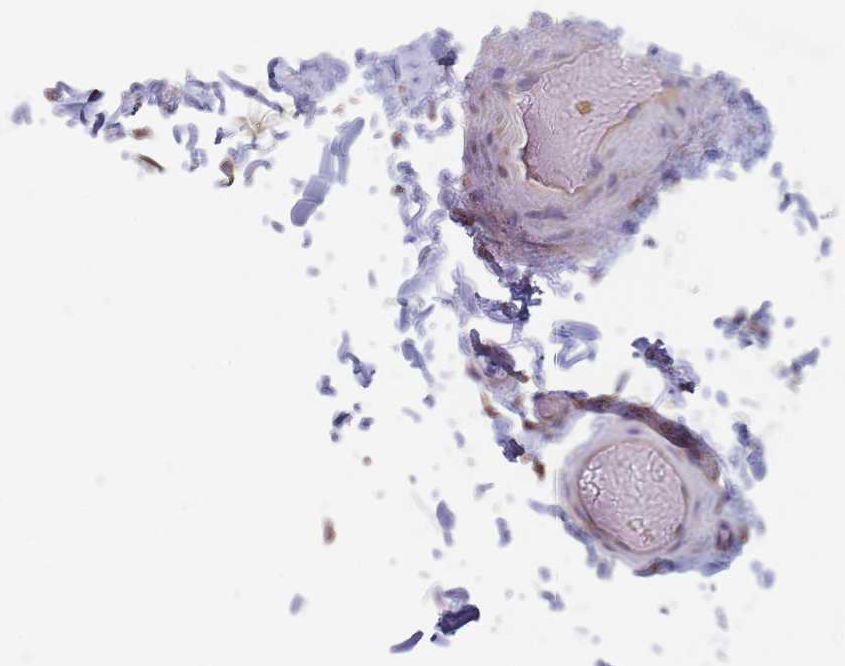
{"staining": {"intensity": "moderate", "quantity": ">75%", "location": "cytoplasmic/membranous"}, "tissue": "soft tissue", "cell_type": "Chondrocytes", "image_type": "normal", "snomed": [{"axis": "morphology", "description": "Normal tissue, NOS"}, {"axis": "topography", "description": "Soft tissue"}, {"axis": "topography", "description": "Vascular tissue"}, {"axis": "topography", "description": "Peripheral nerve tissue"}], "caption": "Human soft tissue stained with a brown dye demonstrates moderate cytoplasmic/membranous positive staining in approximately >75% of chondrocytes.", "gene": "OR7C2", "patient": {"sex": "male", "age": 32}}